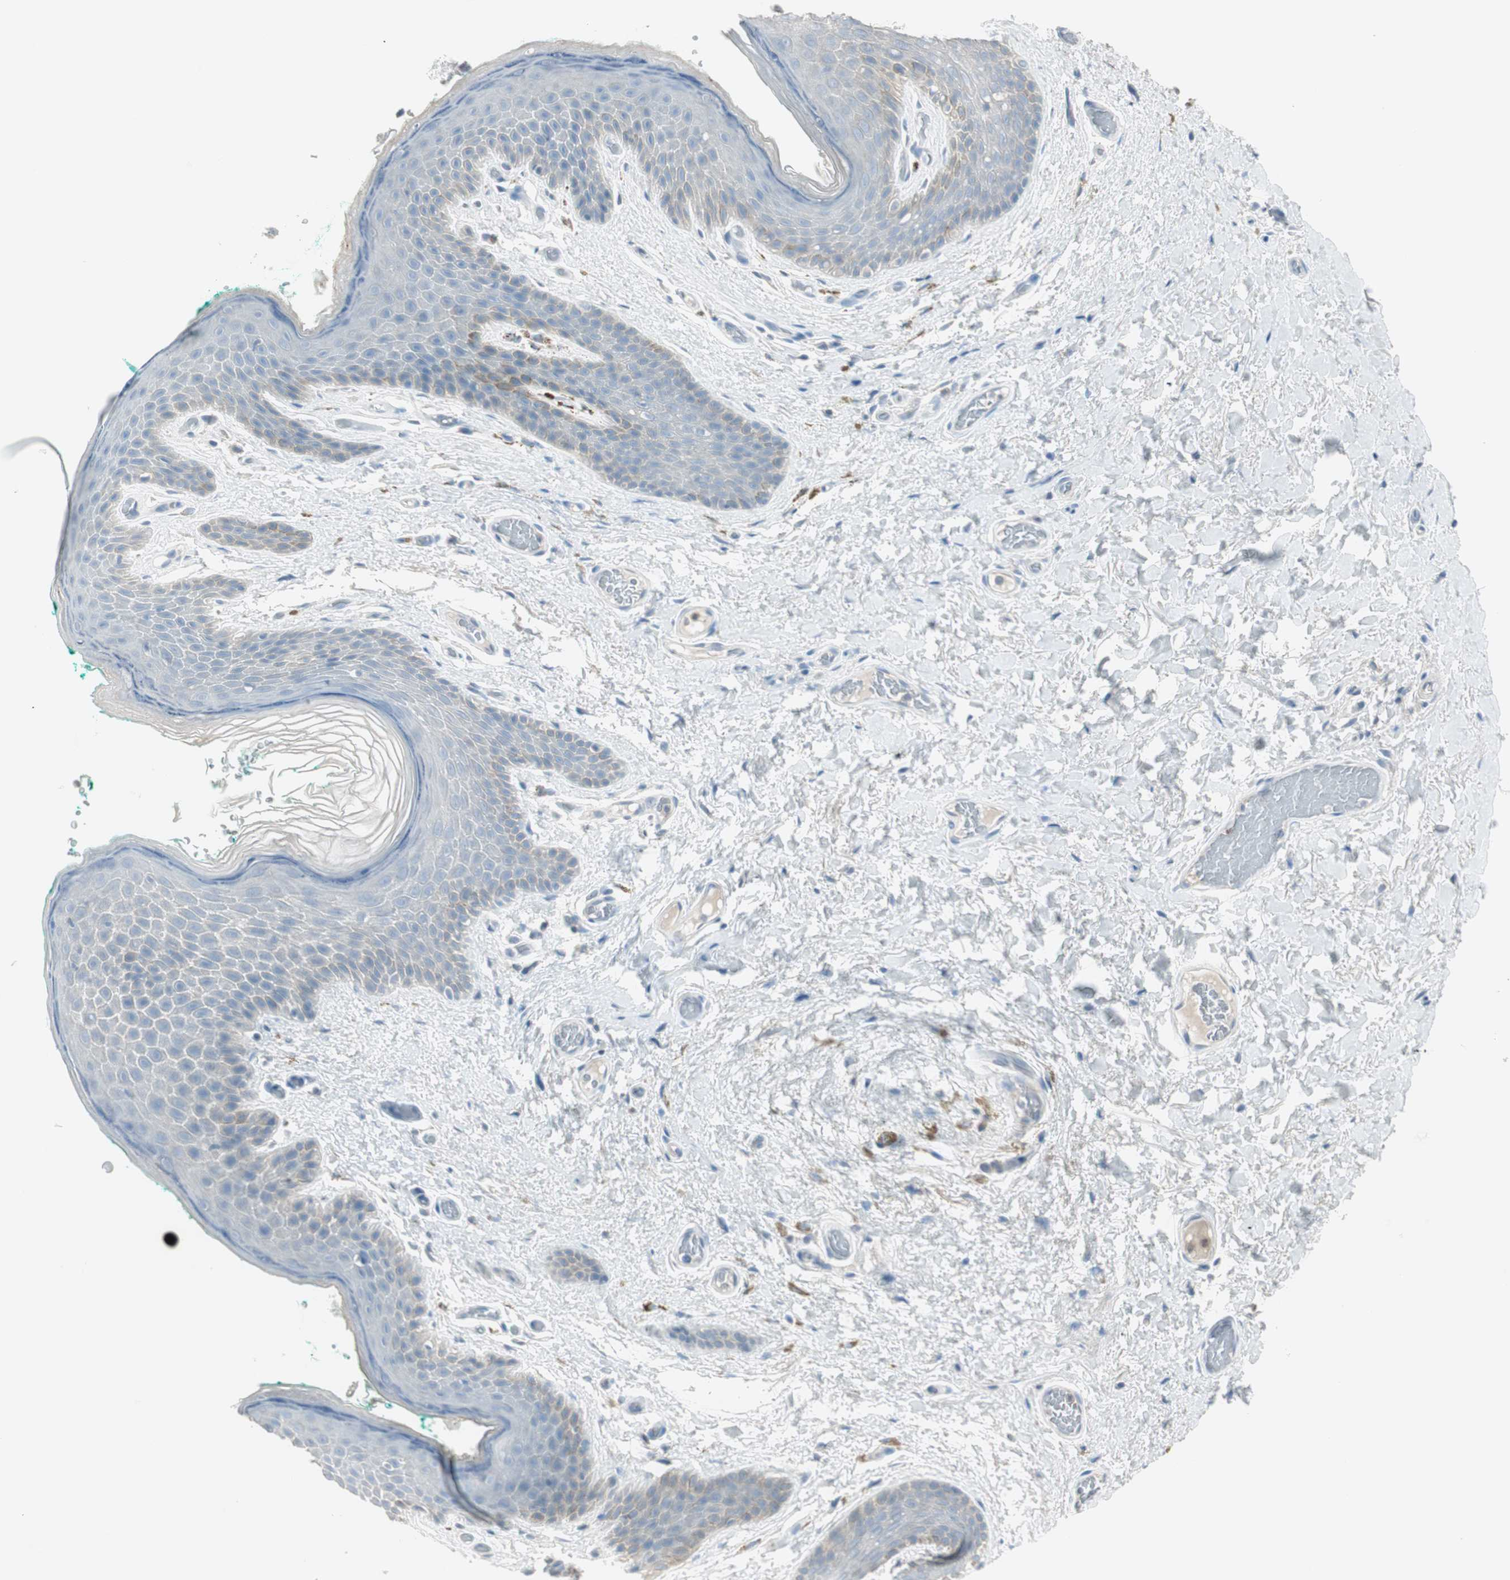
{"staining": {"intensity": "negative", "quantity": "none", "location": "none"}, "tissue": "skin", "cell_type": "Epidermal cells", "image_type": "normal", "snomed": [{"axis": "morphology", "description": "Normal tissue, NOS"}, {"axis": "topography", "description": "Anal"}], "caption": "This is an immunohistochemistry image of benign human skin. There is no staining in epidermal cells.", "gene": "ITLN2", "patient": {"sex": "male", "age": 74}}